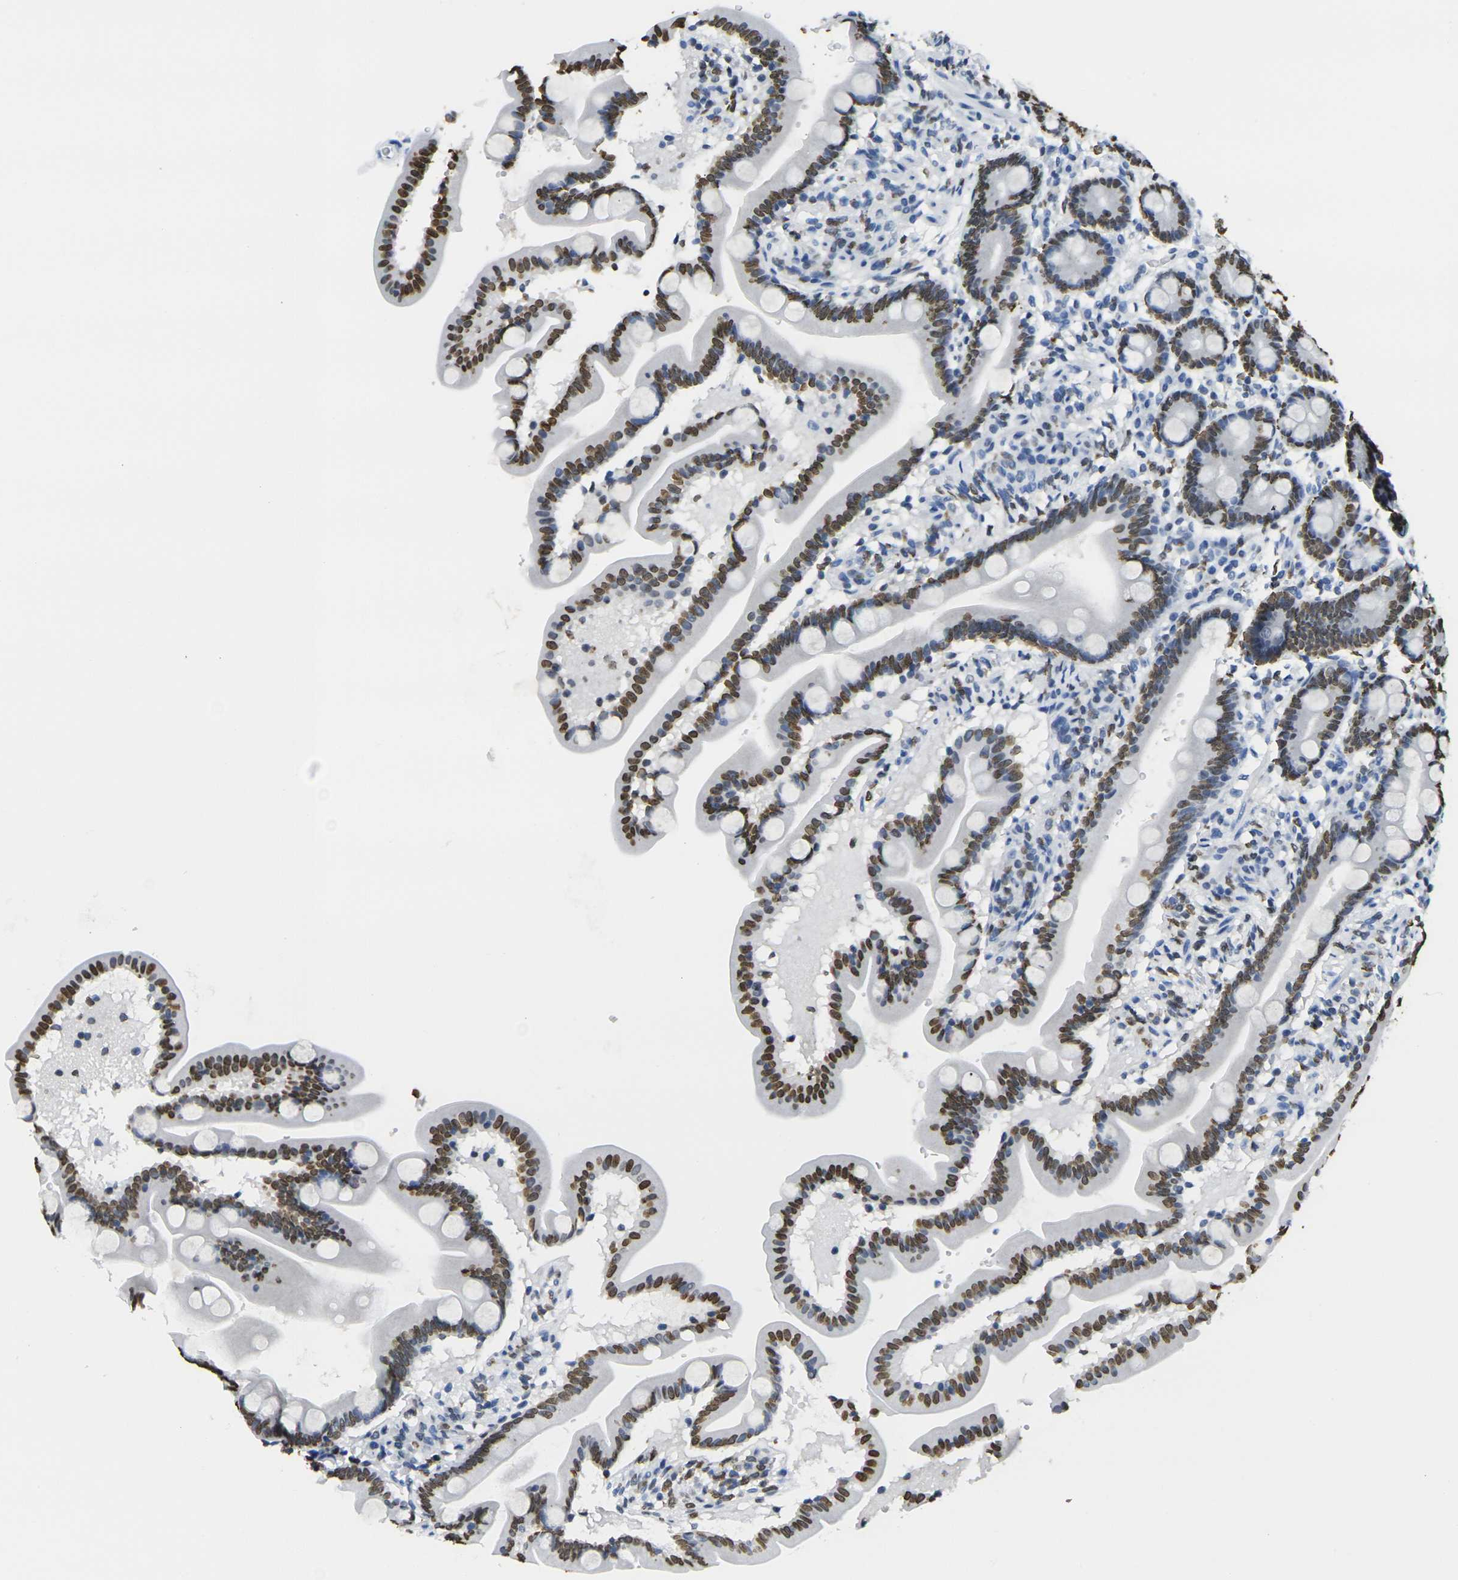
{"staining": {"intensity": "strong", "quantity": ">75%", "location": "nuclear"}, "tissue": "duodenum", "cell_type": "Glandular cells", "image_type": "normal", "snomed": [{"axis": "morphology", "description": "Normal tissue, NOS"}, {"axis": "topography", "description": "Duodenum"}], "caption": "The image reveals a brown stain indicating the presence of a protein in the nuclear of glandular cells in duodenum.", "gene": "DRAXIN", "patient": {"sex": "male", "age": 54}}